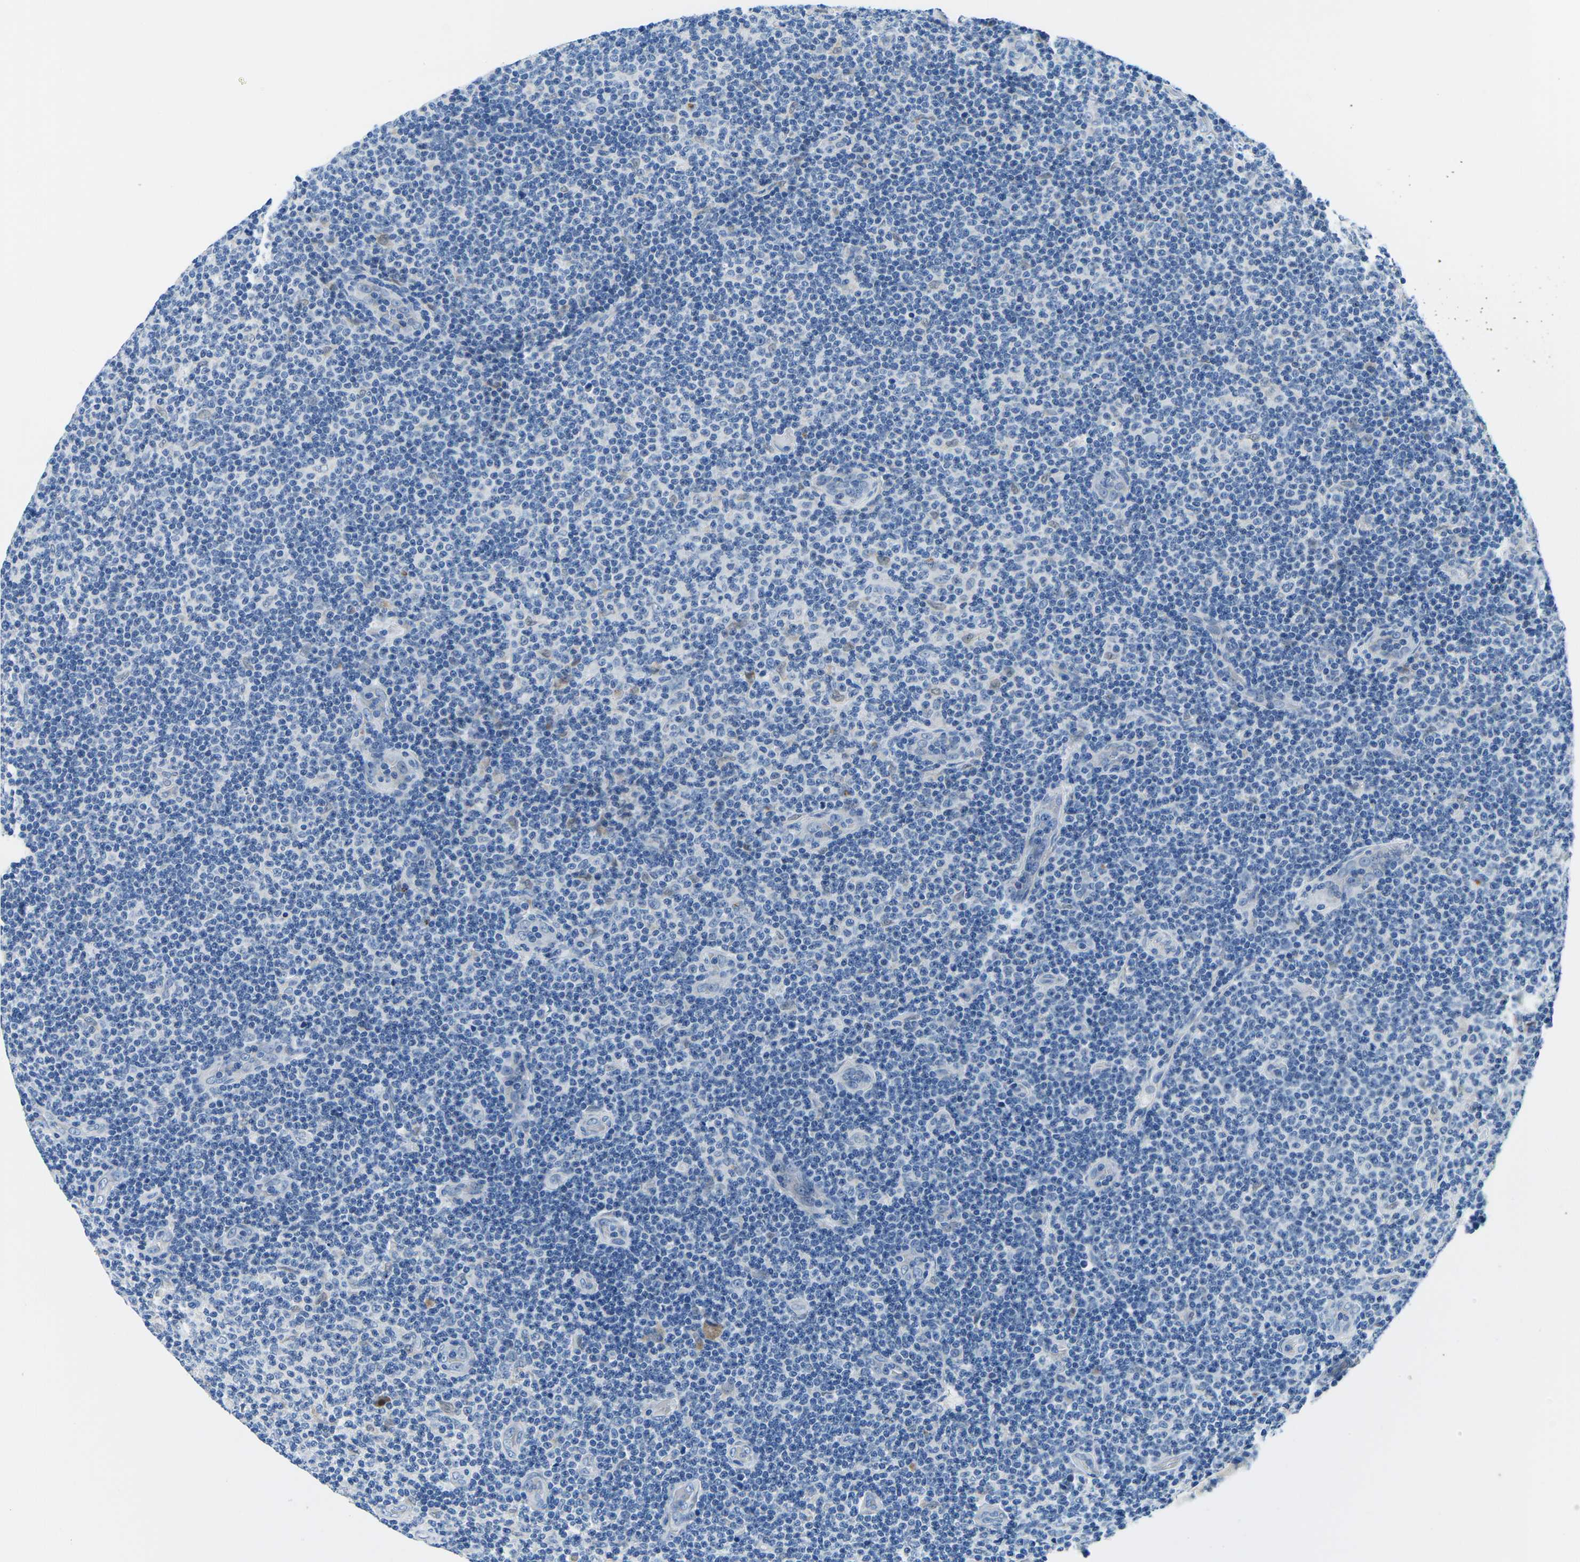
{"staining": {"intensity": "negative", "quantity": "none", "location": "none"}, "tissue": "lymphoma", "cell_type": "Tumor cells", "image_type": "cancer", "snomed": [{"axis": "morphology", "description": "Malignant lymphoma, non-Hodgkin's type, Low grade"}, {"axis": "topography", "description": "Lymph node"}], "caption": "Lymphoma was stained to show a protein in brown. There is no significant staining in tumor cells.", "gene": "TM6SF1", "patient": {"sex": "male", "age": 83}}